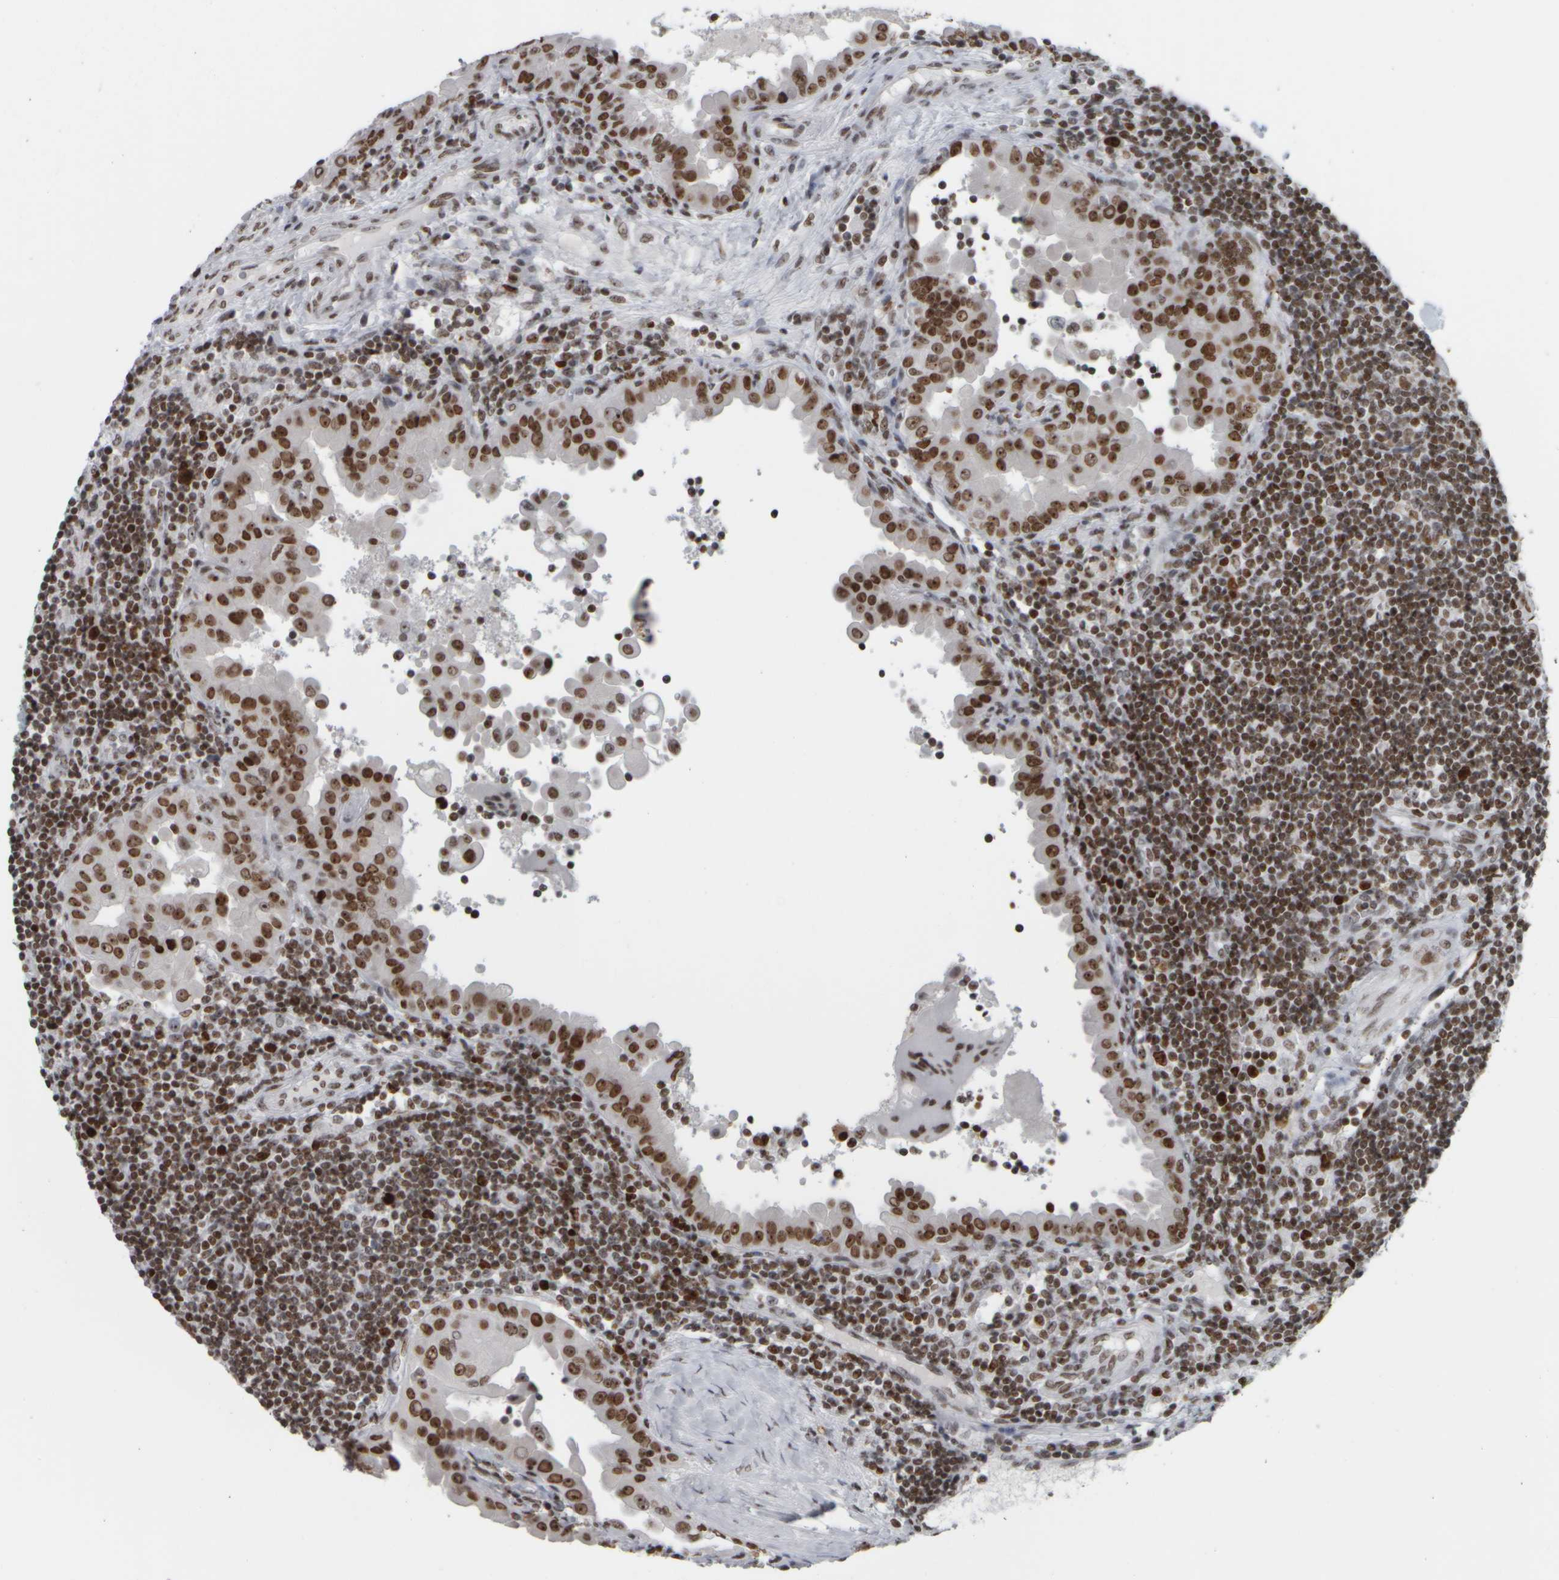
{"staining": {"intensity": "strong", "quantity": ">75%", "location": "nuclear"}, "tissue": "thyroid cancer", "cell_type": "Tumor cells", "image_type": "cancer", "snomed": [{"axis": "morphology", "description": "Papillary adenocarcinoma, NOS"}, {"axis": "topography", "description": "Thyroid gland"}], "caption": "Brown immunohistochemical staining in papillary adenocarcinoma (thyroid) shows strong nuclear positivity in about >75% of tumor cells.", "gene": "TOP2B", "patient": {"sex": "male", "age": 33}}